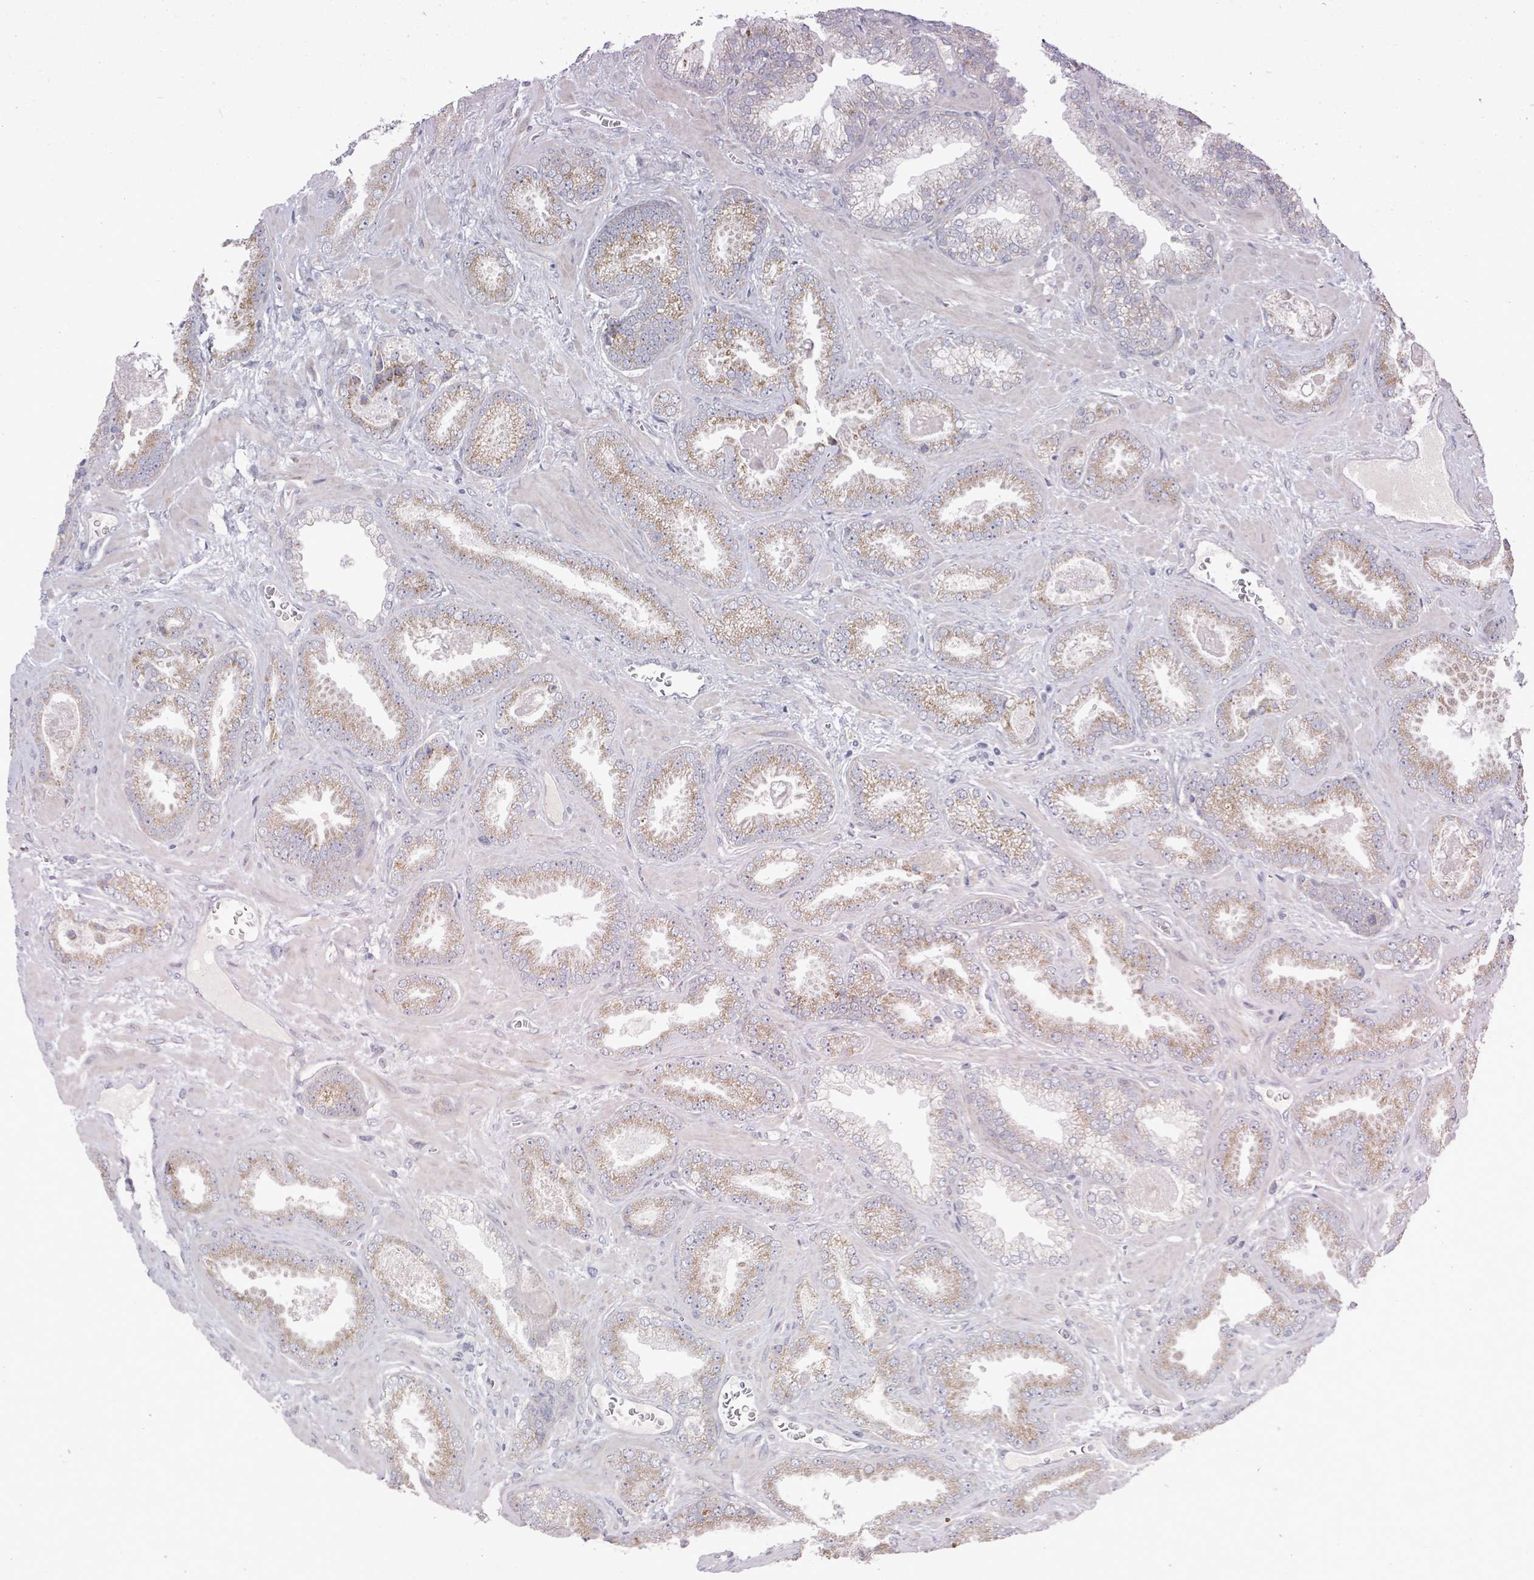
{"staining": {"intensity": "moderate", "quantity": ">75%", "location": "cytoplasmic/membranous"}, "tissue": "prostate cancer", "cell_type": "Tumor cells", "image_type": "cancer", "snomed": [{"axis": "morphology", "description": "Adenocarcinoma, Low grade"}, {"axis": "topography", "description": "Prostate"}], "caption": "Moderate cytoplasmic/membranous staining for a protein is seen in approximately >75% of tumor cells of prostate cancer (low-grade adenocarcinoma) using IHC.", "gene": "ZFPM1", "patient": {"sex": "male", "age": 62}}